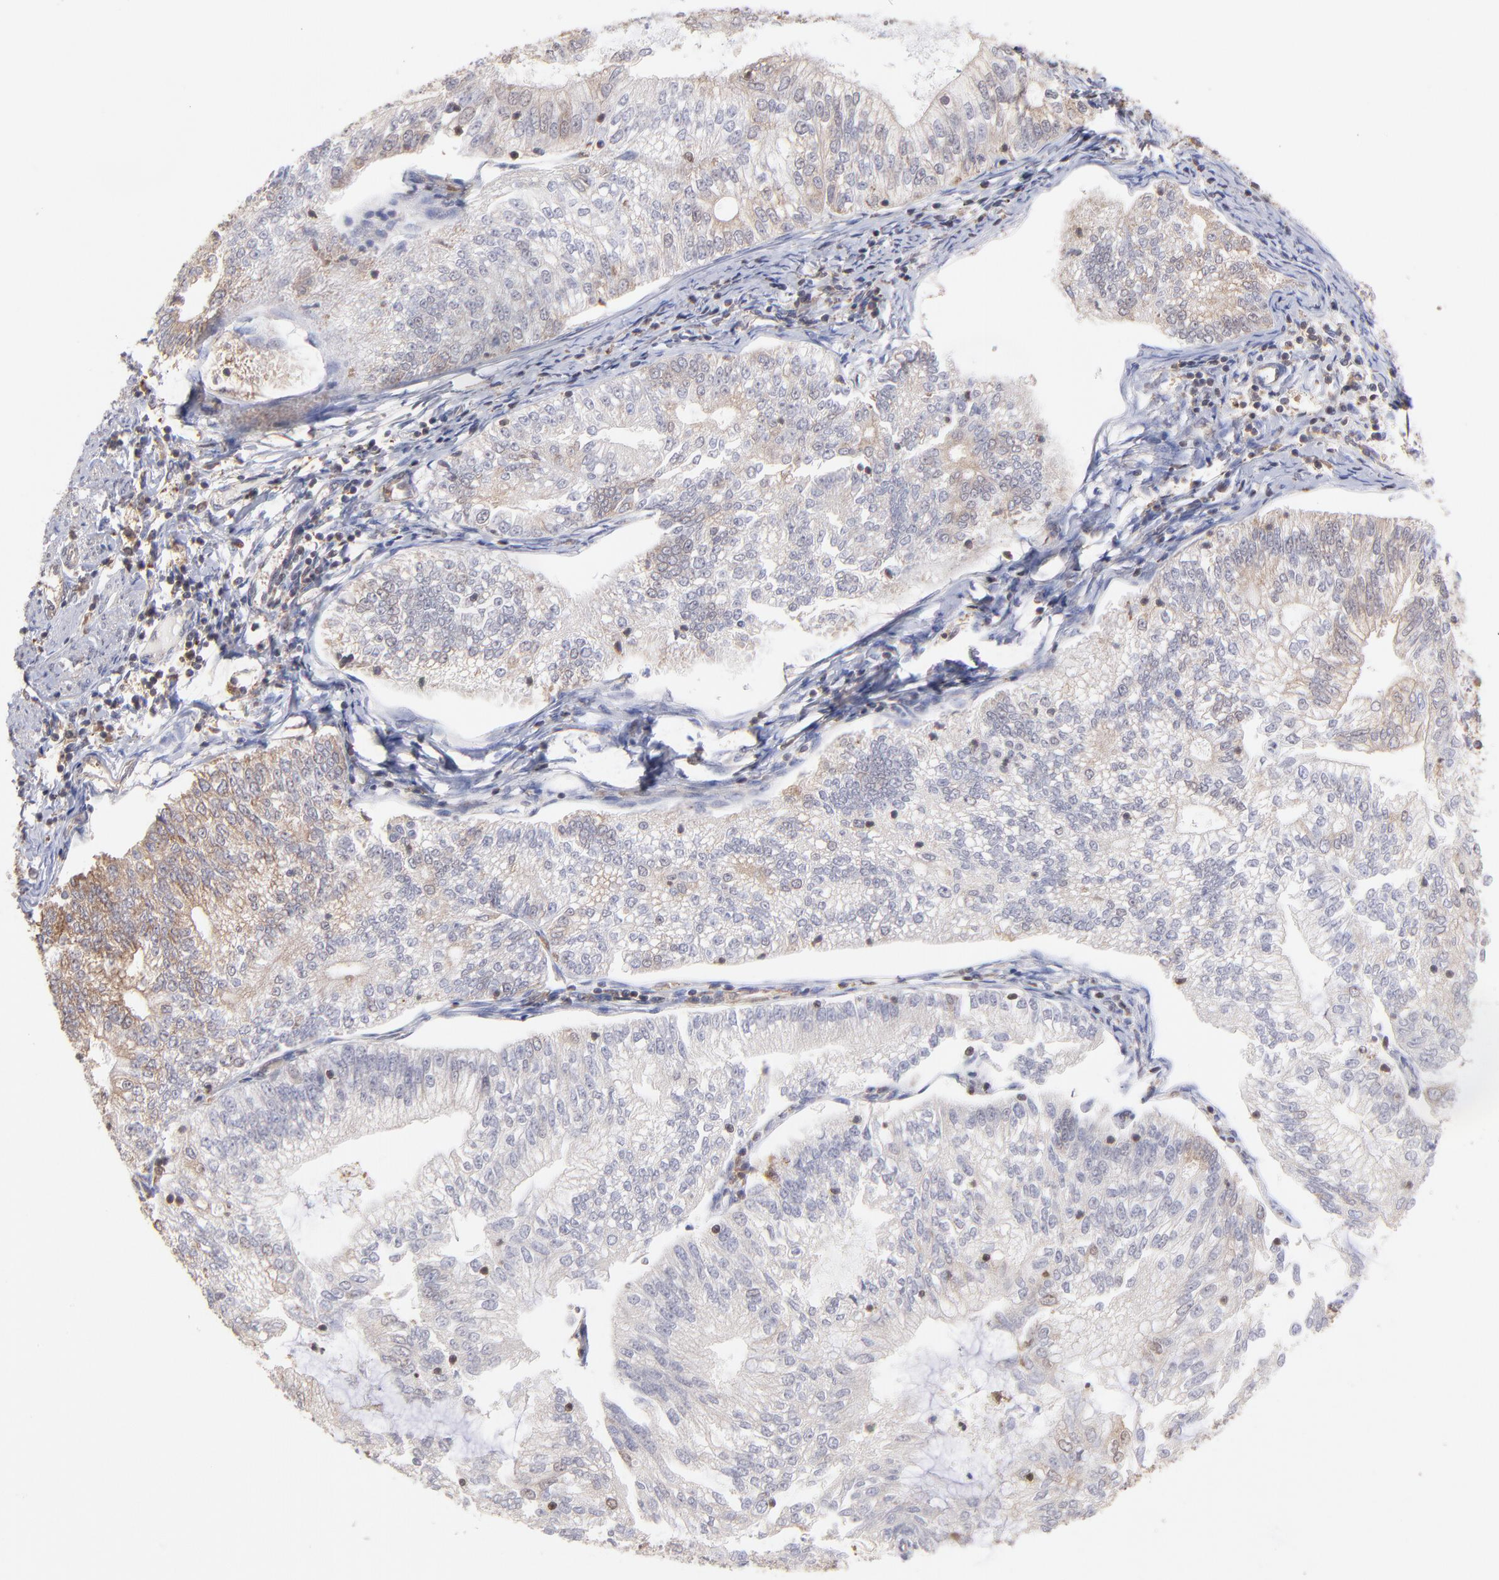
{"staining": {"intensity": "weak", "quantity": ">75%", "location": "cytoplasmic/membranous"}, "tissue": "endometrial cancer", "cell_type": "Tumor cells", "image_type": "cancer", "snomed": [{"axis": "morphology", "description": "Adenocarcinoma, NOS"}, {"axis": "topography", "description": "Endometrium"}], "caption": "Immunohistochemistry staining of adenocarcinoma (endometrial), which shows low levels of weak cytoplasmic/membranous positivity in approximately >75% of tumor cells indicating weak cytoplasmic/membranous protein staining. The staining was performed using DAB (brown) for protein detection and nuclei were counterstained in hematoxylin (blue).", "gene": "MAPRE1", "patient": {"sex": "female", "age": 69}}